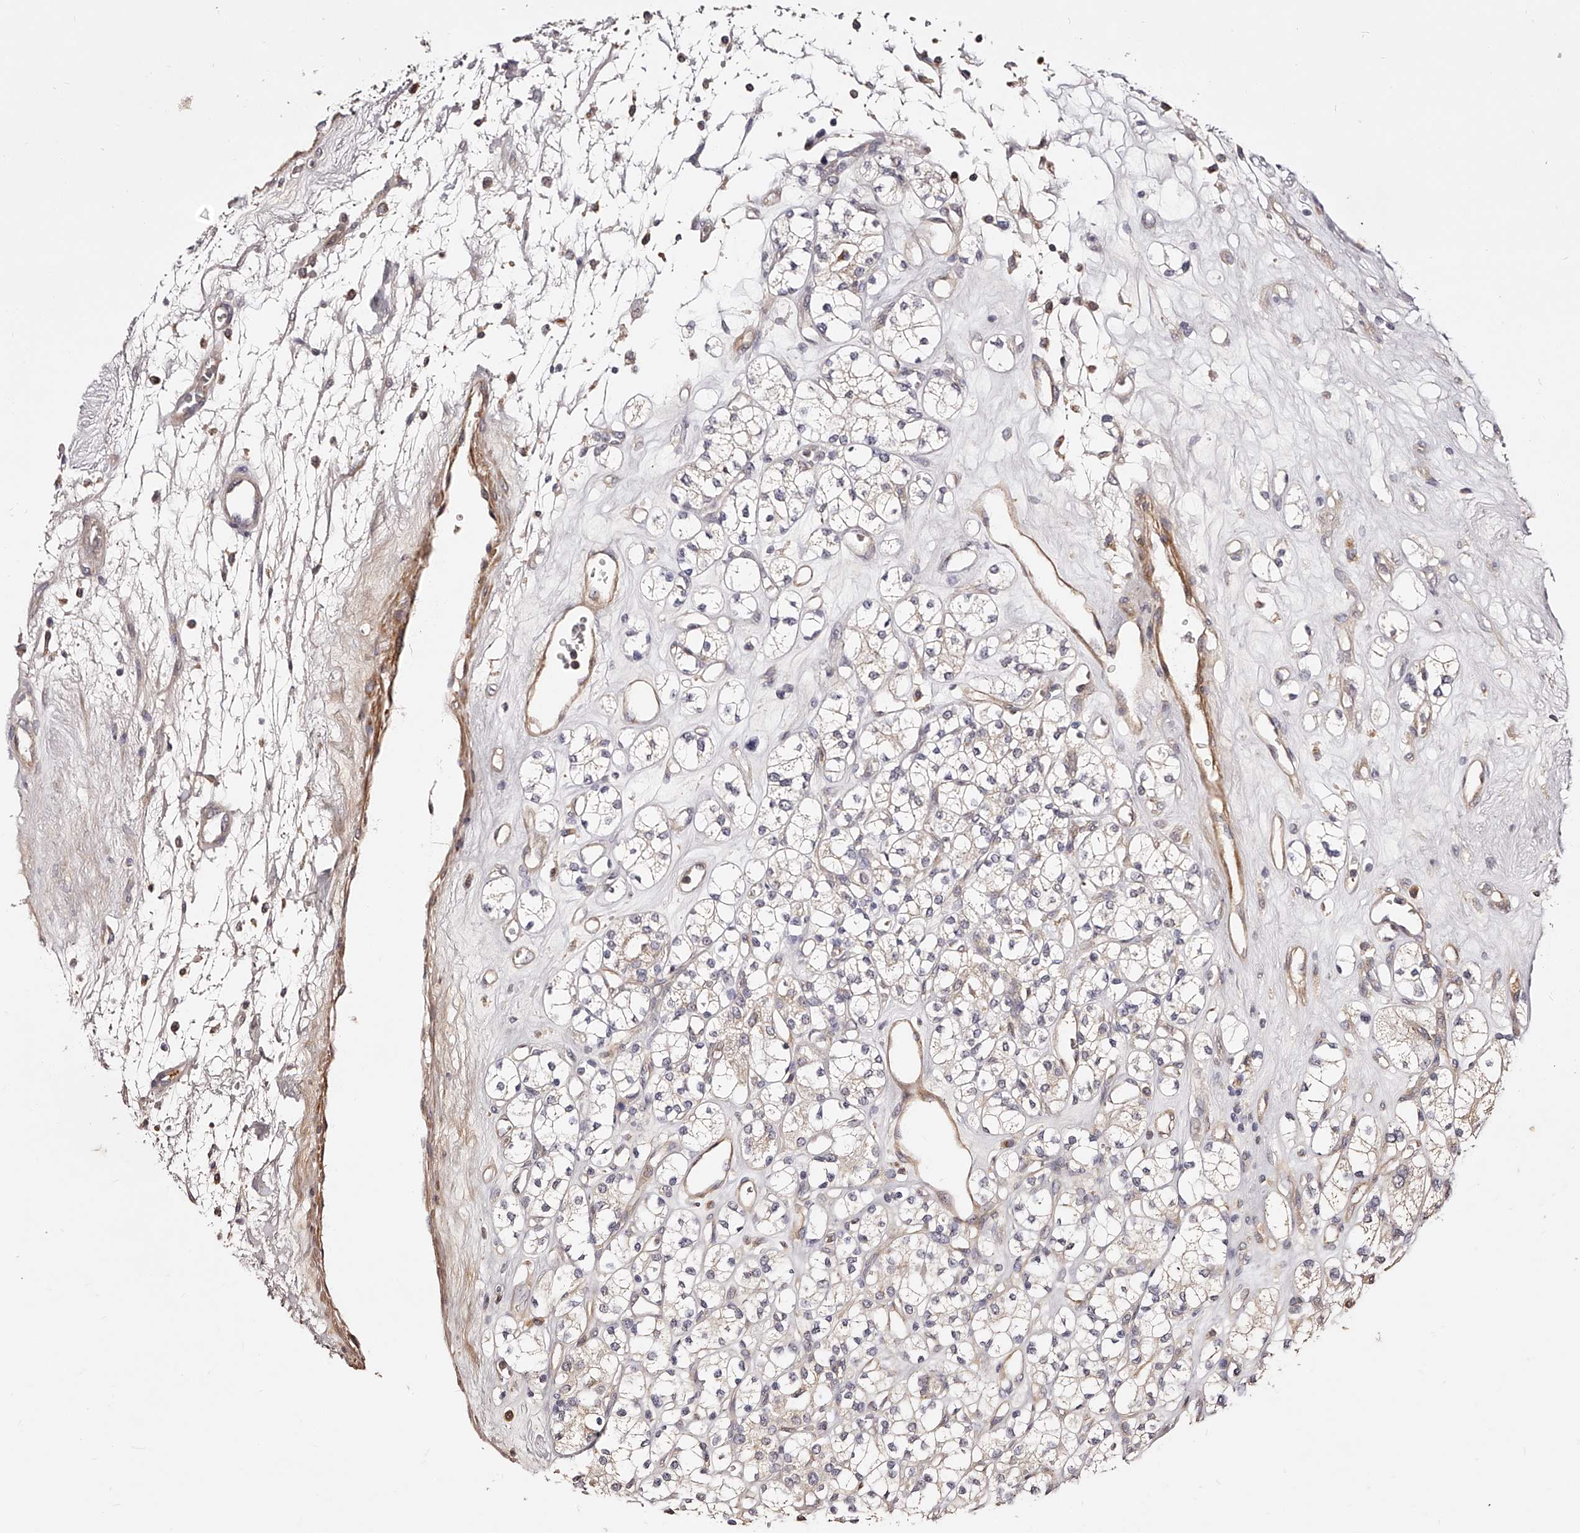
{"staining": {"intensity": "weak", "quantity": "<25%", "location": "cytoplasmic/membranous"}, "tissue": "renal cancer", "cell_type": "Tumor cells", "image_type": "cancer", "snomed": [{"axis": "morphology", "description": "Adenocarcinoma, NOS"}, {"axis": "topography", "description": "Kidney"}], "caption": "This photomicrograph is of renal cancer stained with immunohistochemistry (IHC) to label a protein in brown with the nuclei are counter-stained blue. There is no staining in tumor cells.", "gene": "ZNF502", "patient": {"sex": "male", "age": 77}}